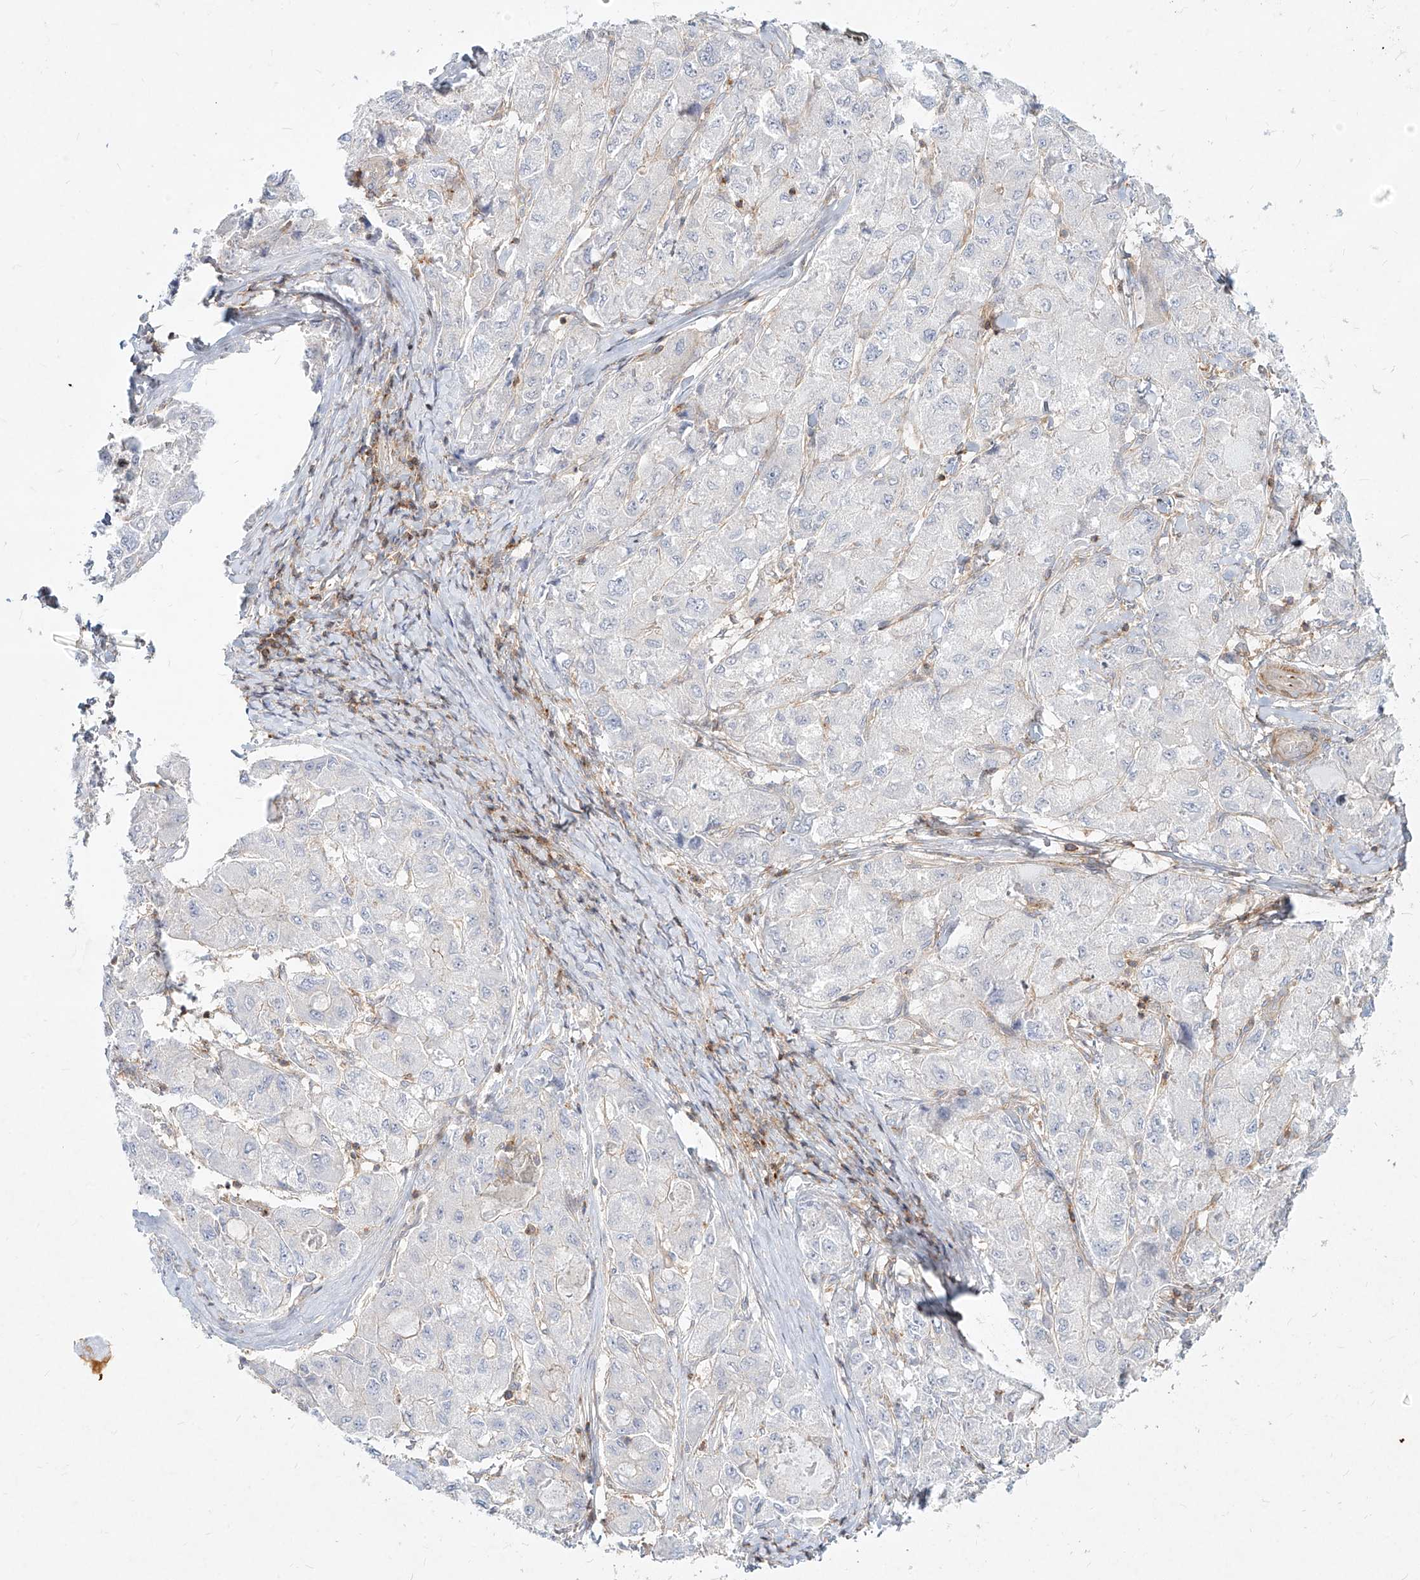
{"staining": {"intensity": "negative", "quantity": "none", "location": "none"}, "tissue": "liver cancer", "cell_type": "Tumor cells", "image_type": "cancer", "snomed": [{"axis": "morphology", "description": "Carcinoma, Hepatocellular, NOS"}, {"axis": "topography", "description": "Liver"}], "caption": "A photomicrograph of human liver cancer (hepatocellular carcinoma) is negative for staining in tumor cells.", "gene": "SLC2A12", "patient": {"sex": "male", "age": 80}}